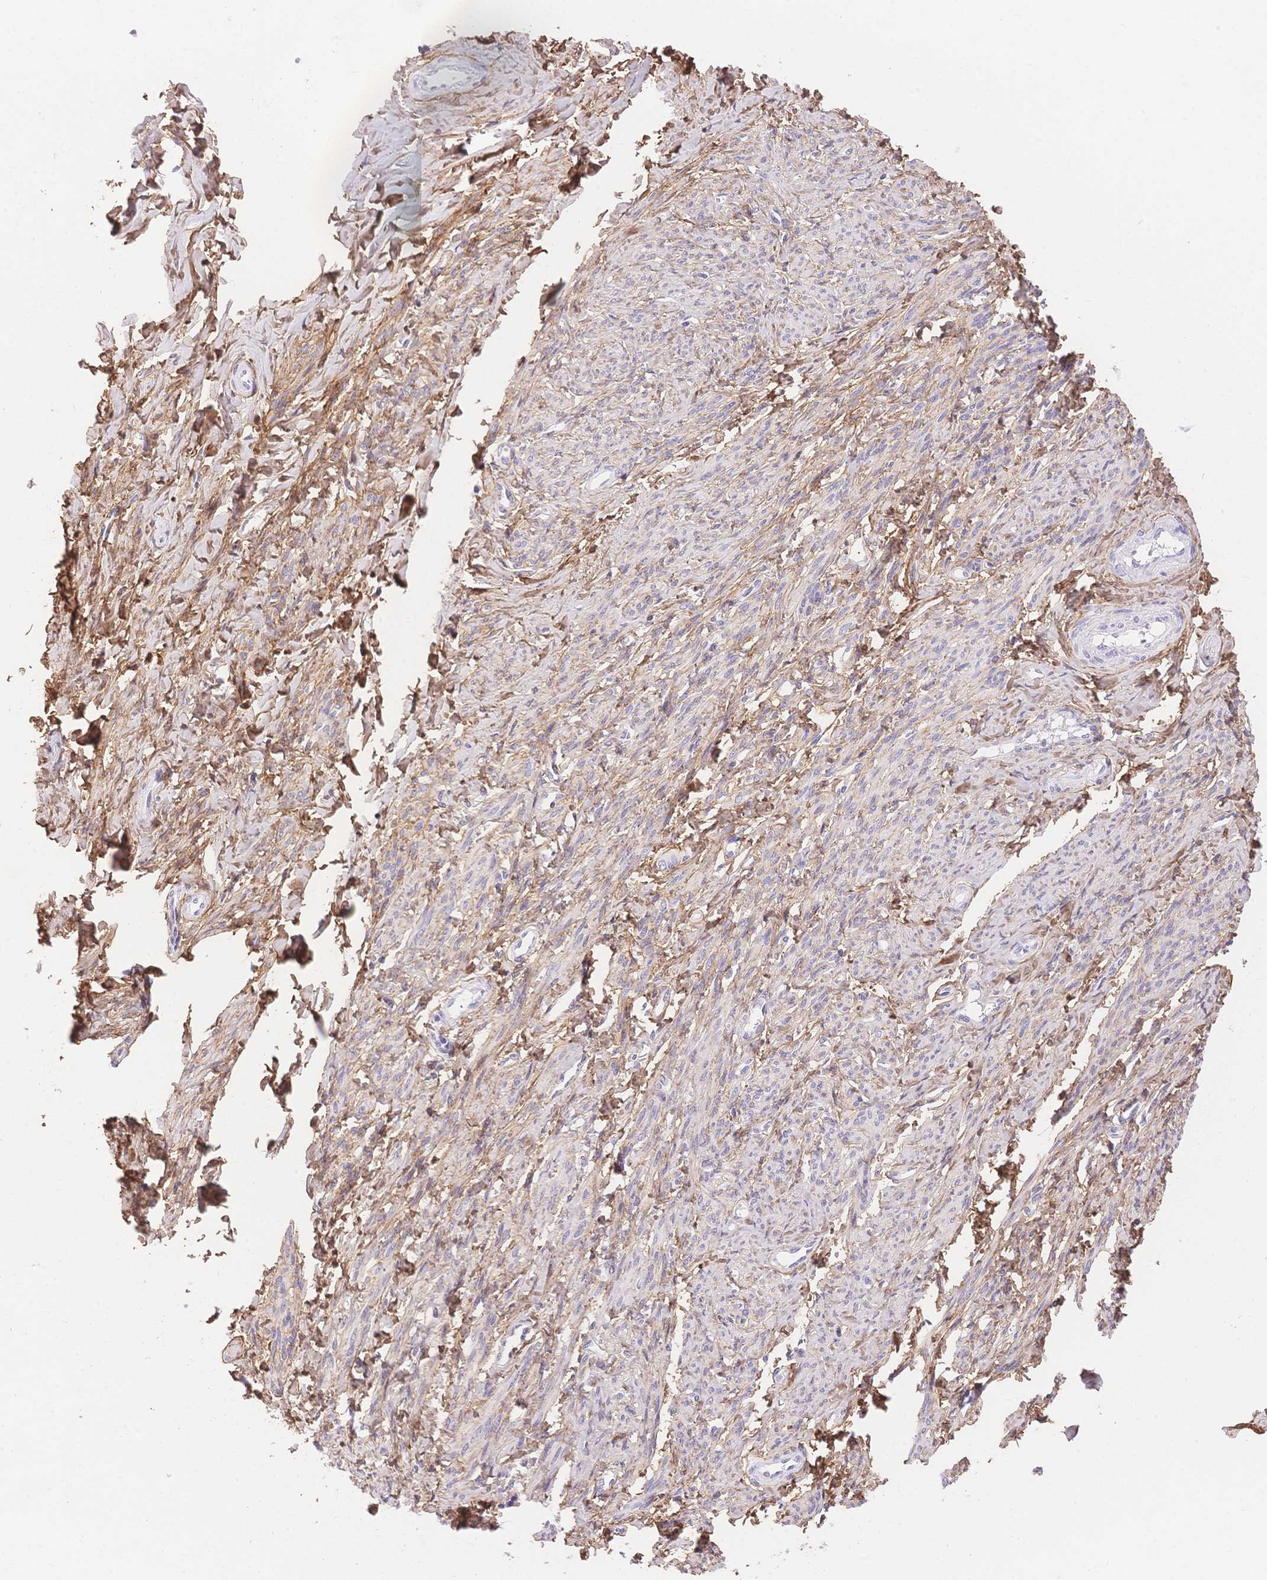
{"staining": {"intensity": "moderate", "quantity": "<25%", "location": "cytoplasmic/membranous"}, "tissue": "smooth muscle", "cell_type": "Smooth muscle cells", "image_type": "normal", "snomed": [{"axis": "morphology", "description": "Normal tissue, NOS"}, {"axis": "topography", "description": "Smooth muscle"}], "caption": "Immunohistochemical staining of unremarkable smooth muscle displays moderate cytoplasmic/membranous protein expression in about <25% of smooth muscle cells.", "gene": "PDZD2", "patient": {"sex": "female", "age": 65}}